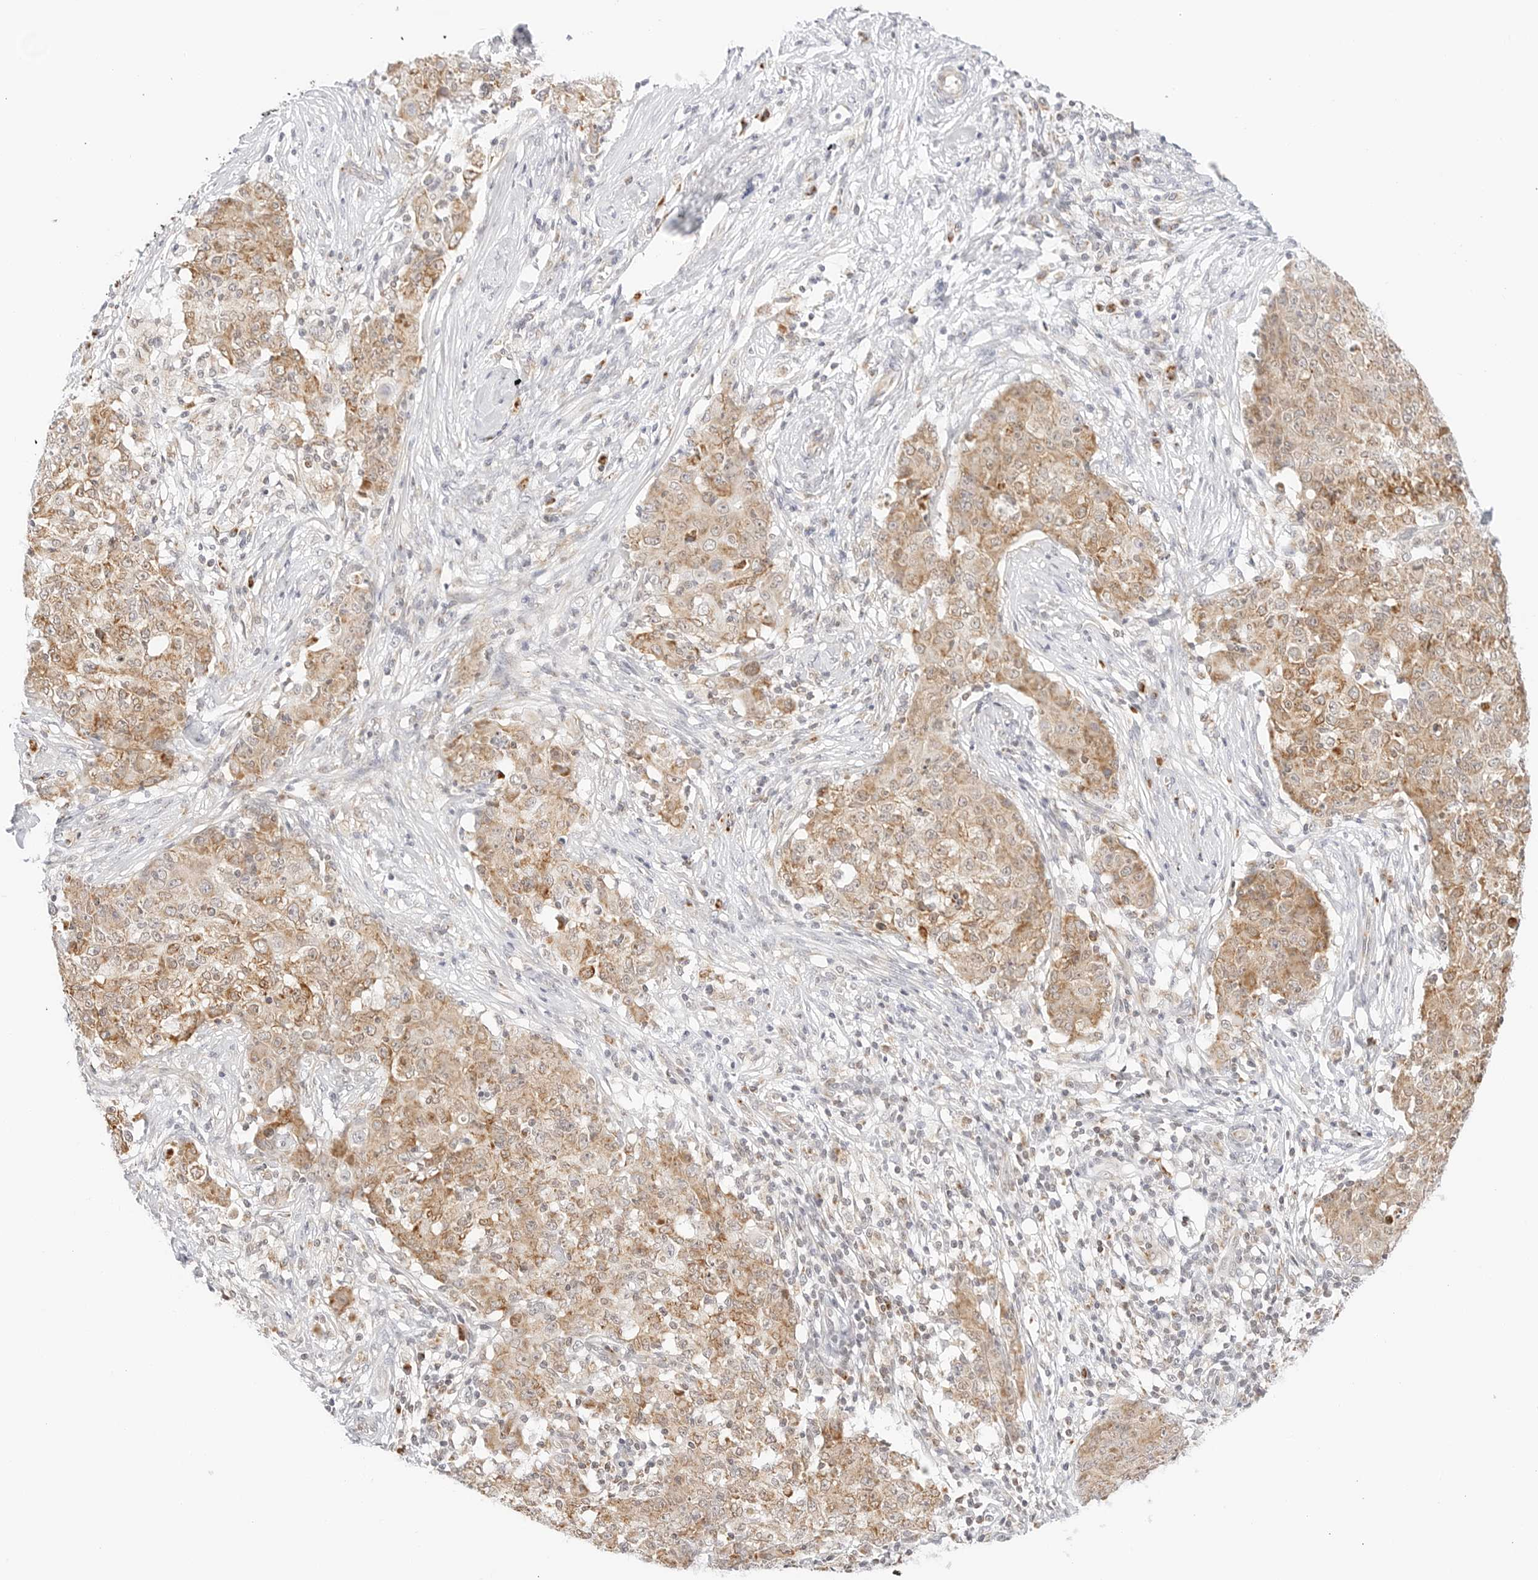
{"staining": {"intensity": "moderate", "quantity": ">75%", "location": "cytoplasmic/membranous"}, "tissue": "ovarian cancer", "cell_type": "Tumor cells", "image_type": "cancer", "snomed": [{"axis": "morphology", "description": "Carcinoma, endometroid"}, {"axis": "topography", "description": "Ovary"}], "caption": "This histopathology image exhibits IHC staining of human endometroid carcinoma (ovarian), with medium moderate cytoplasmic/membranous positivity in about >75% of tumor cells.", "gene": "FH", "patient": {"sex": "female", "age": 42}}